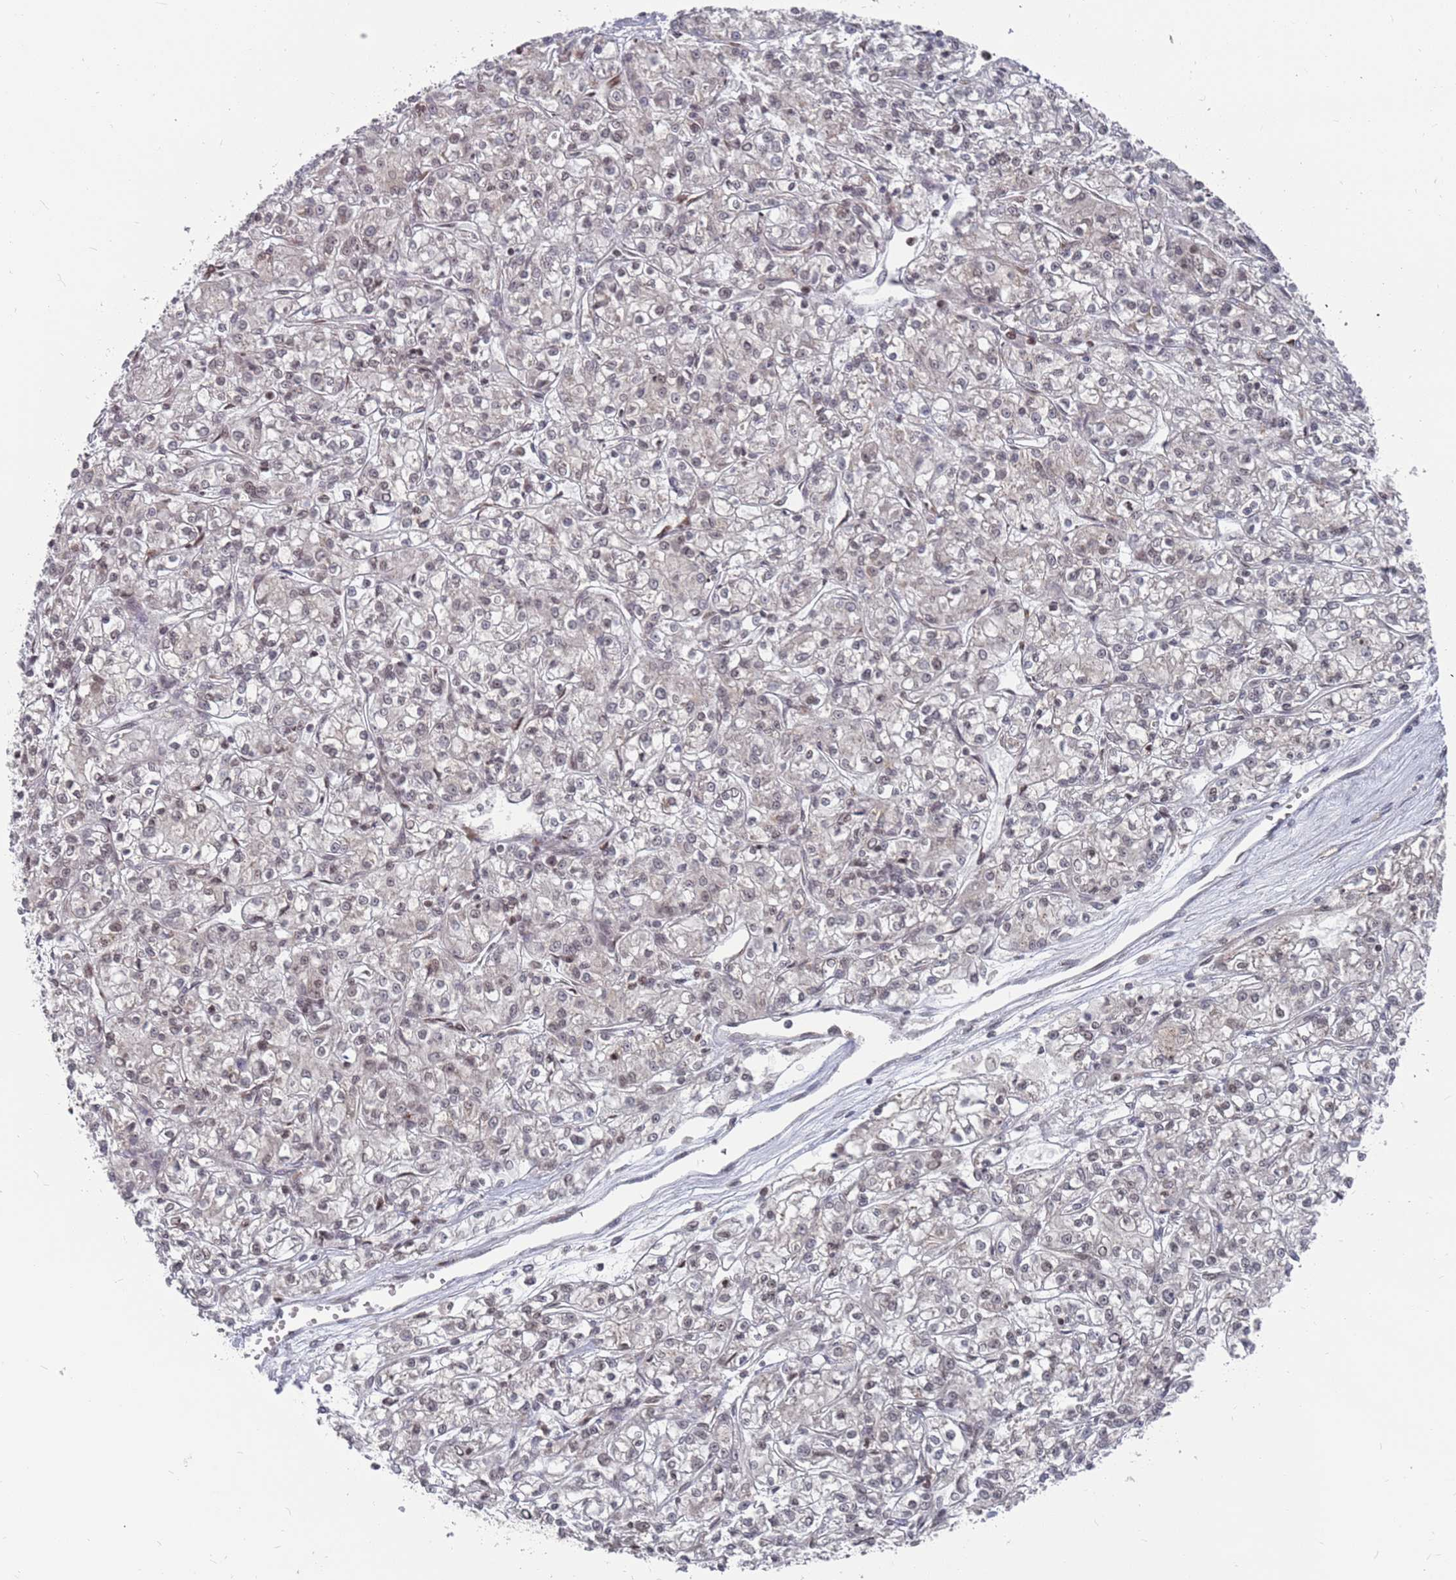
{"staining": {"intensity": "negative", "quantity": "none", "location": "none"}, "tissue": "renal cancer", "cell_type": "Tumor cells", "image_type": "cancer", "snomed": [{"axis": "morphology", "description": "Adenocarcinoma, NOS"}, {"axis": "topography", "description": "Kidney"}], "caption": "Tumor cells are negative for brown protein staining in renal adenocarcinoma.", "gene": "FMO4", "patient": {"sex": "female", "age": 59}}